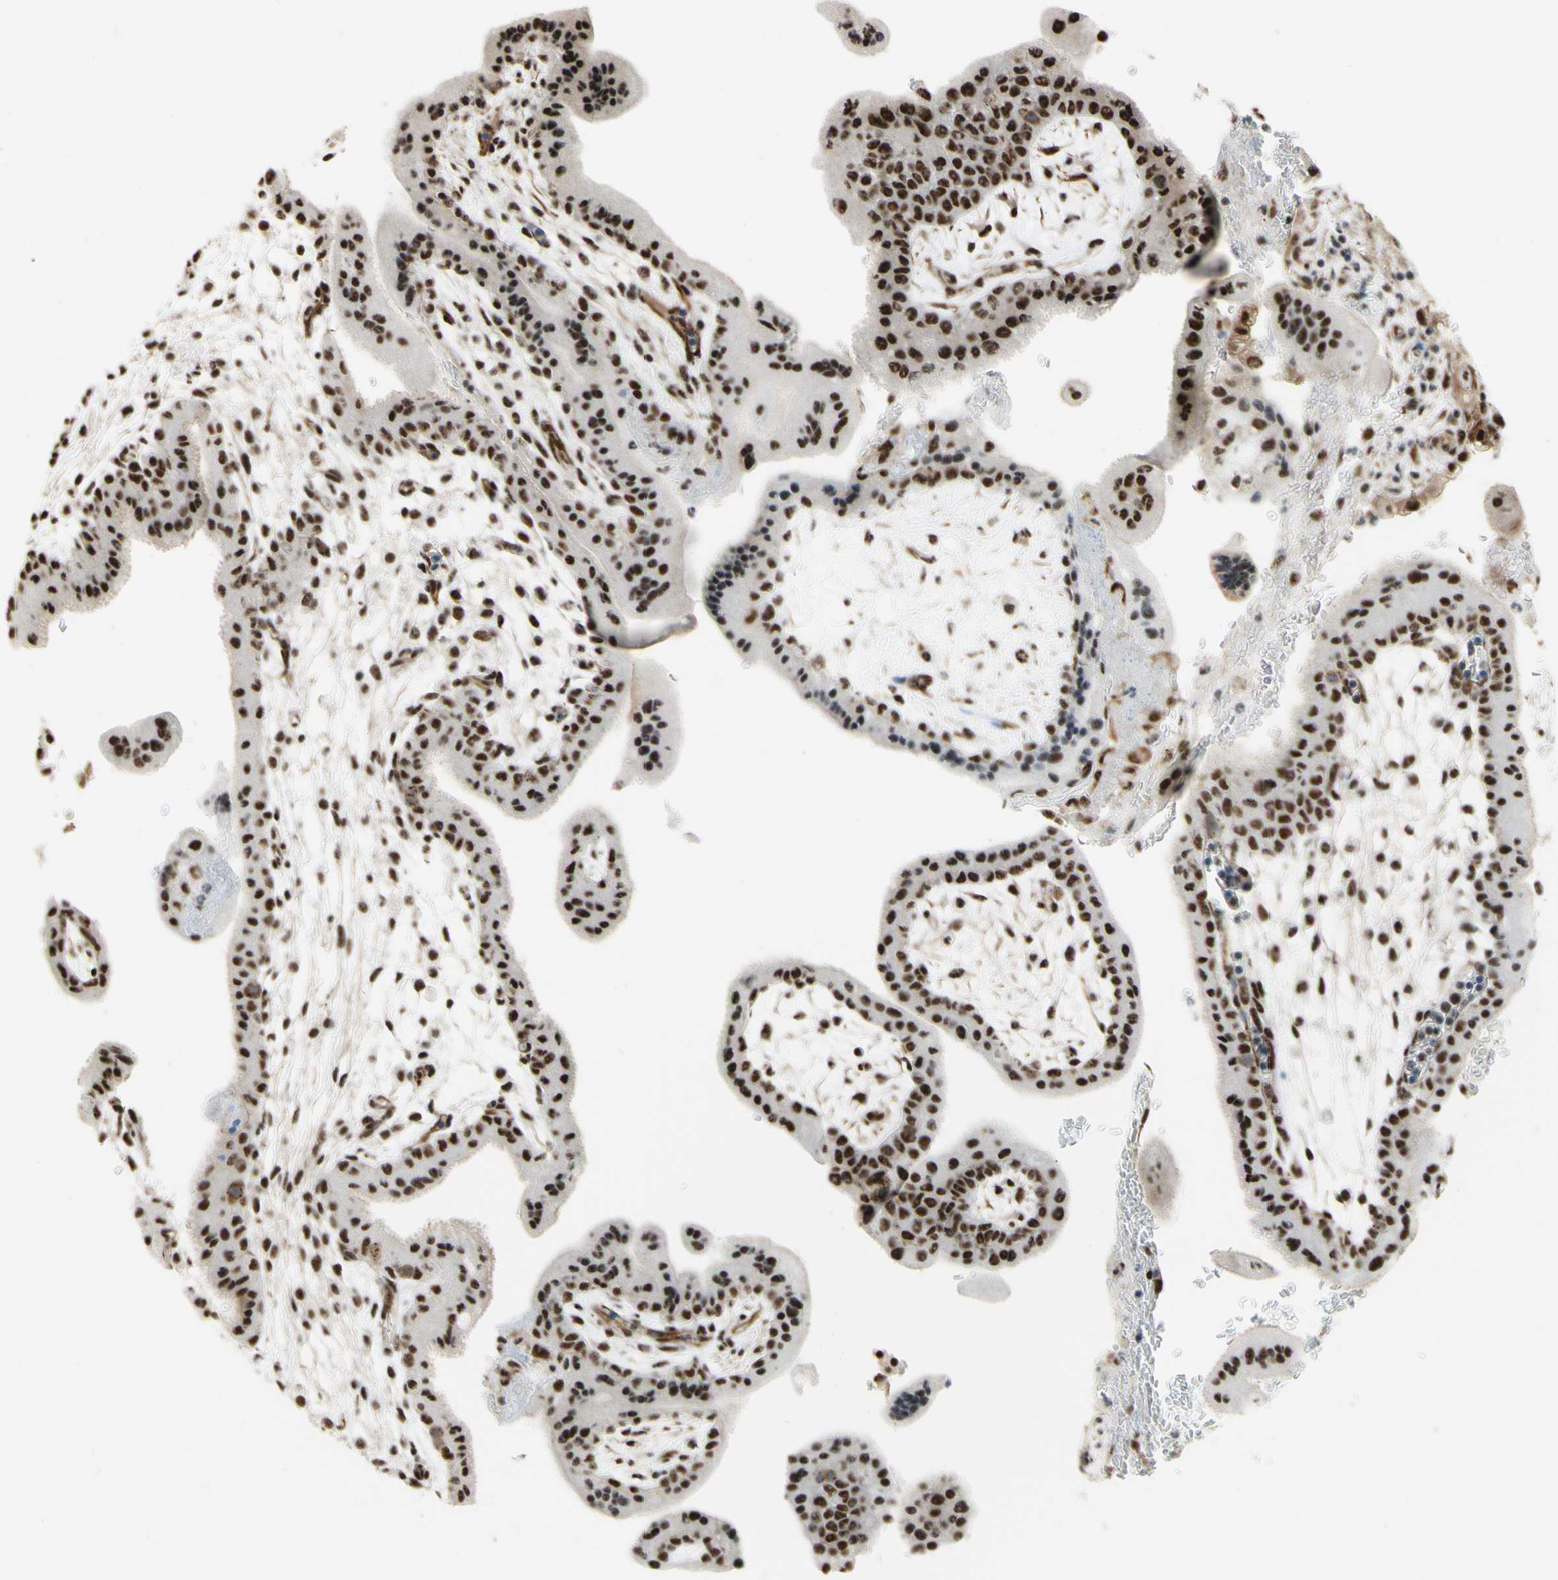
{"staining": {"intensity": "strong", "quantity": ">75%", "location": "nuclear"}, "tissue": "placenta", "cell_type": "Decidual cells", "image_type": "normal", "snomed": [{"axis": "morphology", "description": "Normal tissue, NOS"}, {"axis": "topography", "description": "Placenta"}], "caption": "Protein positivity by immunohistochemistry (IHC) shows strong nuclear staining in about >75% of decidual cells in unremarkable placenta. Immunohistochemistry stains the protein of interest in brown and the nuclei are stained blue.", "gene": "SAP18", "patient": {"sex": "female", "age": 35}}